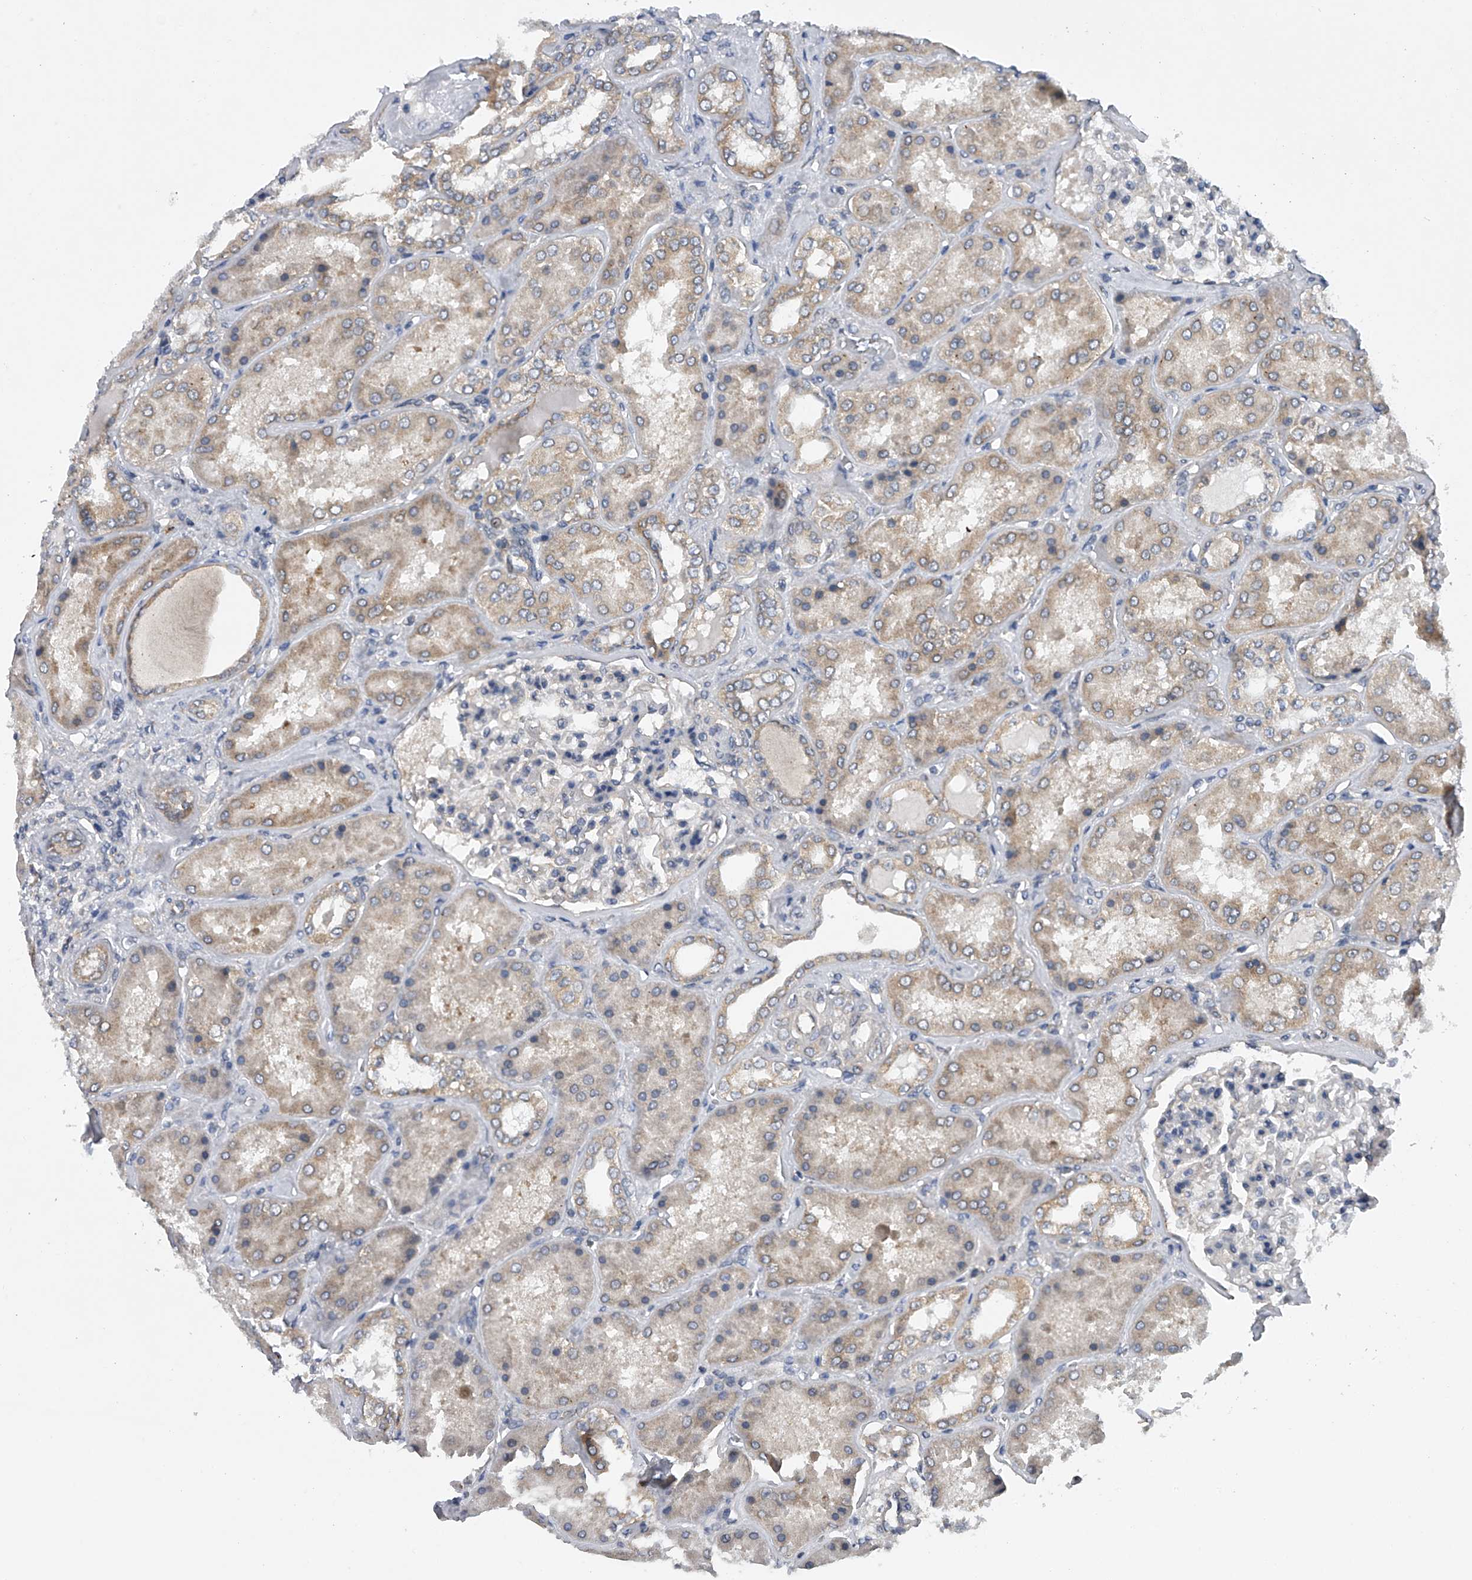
{"staining": {"intensity": "negative", "quantity": "none", "location": "none"}, "tissue": "kidney", "cell_type": "Cells in glomeruli", "image_type": "normal", "snomed": [{"axis": "morphology", "description": "Normal tissue, NOS"}, {"axis": "topography", "description": "Kidney"}], "caption": "The photomicrograph shows no staining of cells in glomeruli in unremarkable kidney.", "gene": "RNF5", "patient": {"sex": "female", "age": 56}}